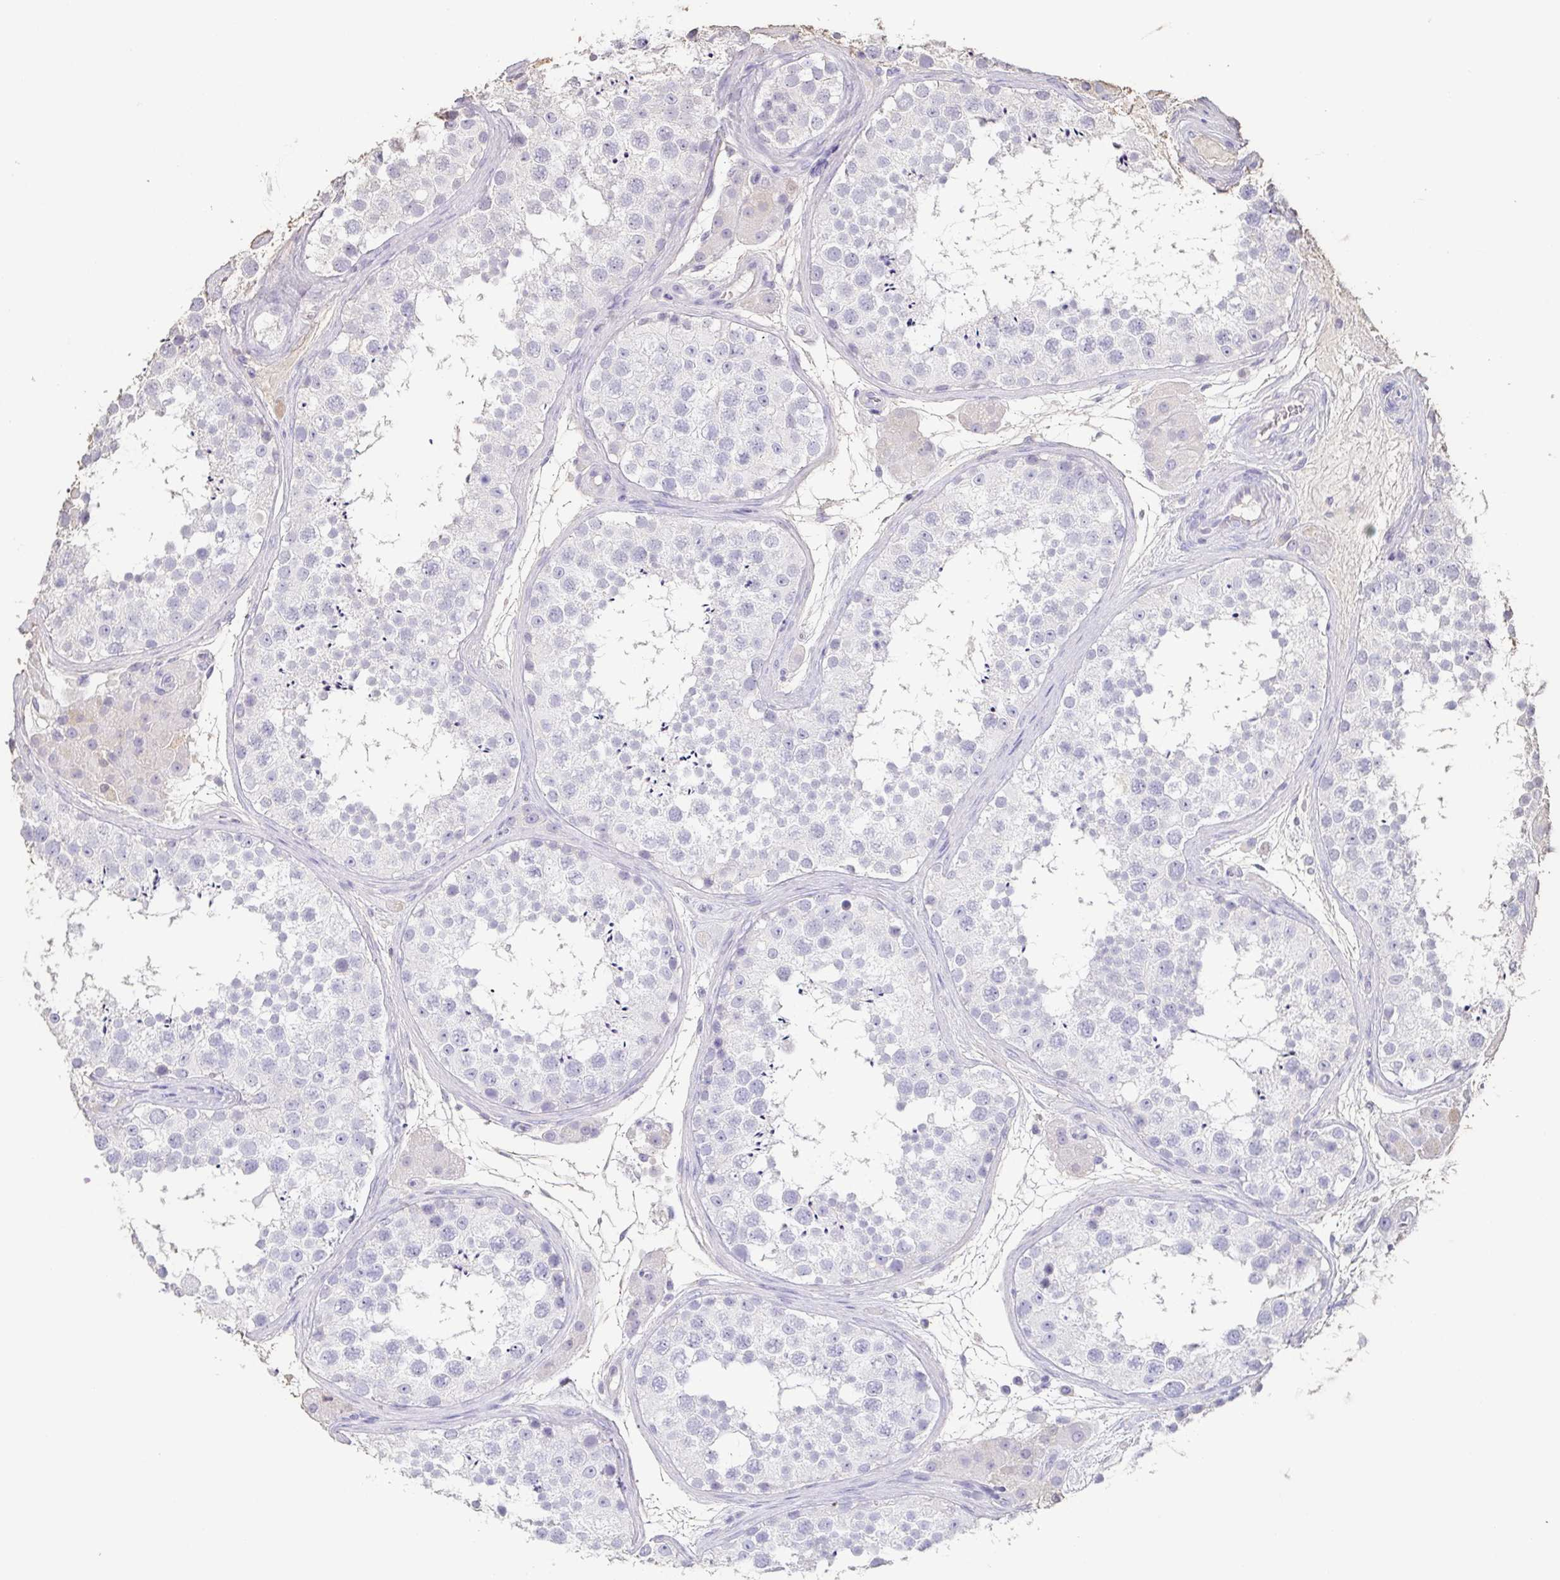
{"staining": {"intensity": "negative", "quantity": "none", "location": "none"}, "tissue": "testis", "cell_type": "Cells in seminiferous ducts", "image_type": "normal", "snomed": [{"axis": "morphology", "description": "Normal tissue, NOS"}, {"axis": "topography", "description": "Testis"}], "caption": "The micrograph shows no significant positivity in cells in seminiferous ducts of testis.", "gene": "BPIFA2", "patient": {"sex": "male", "age": 41}}